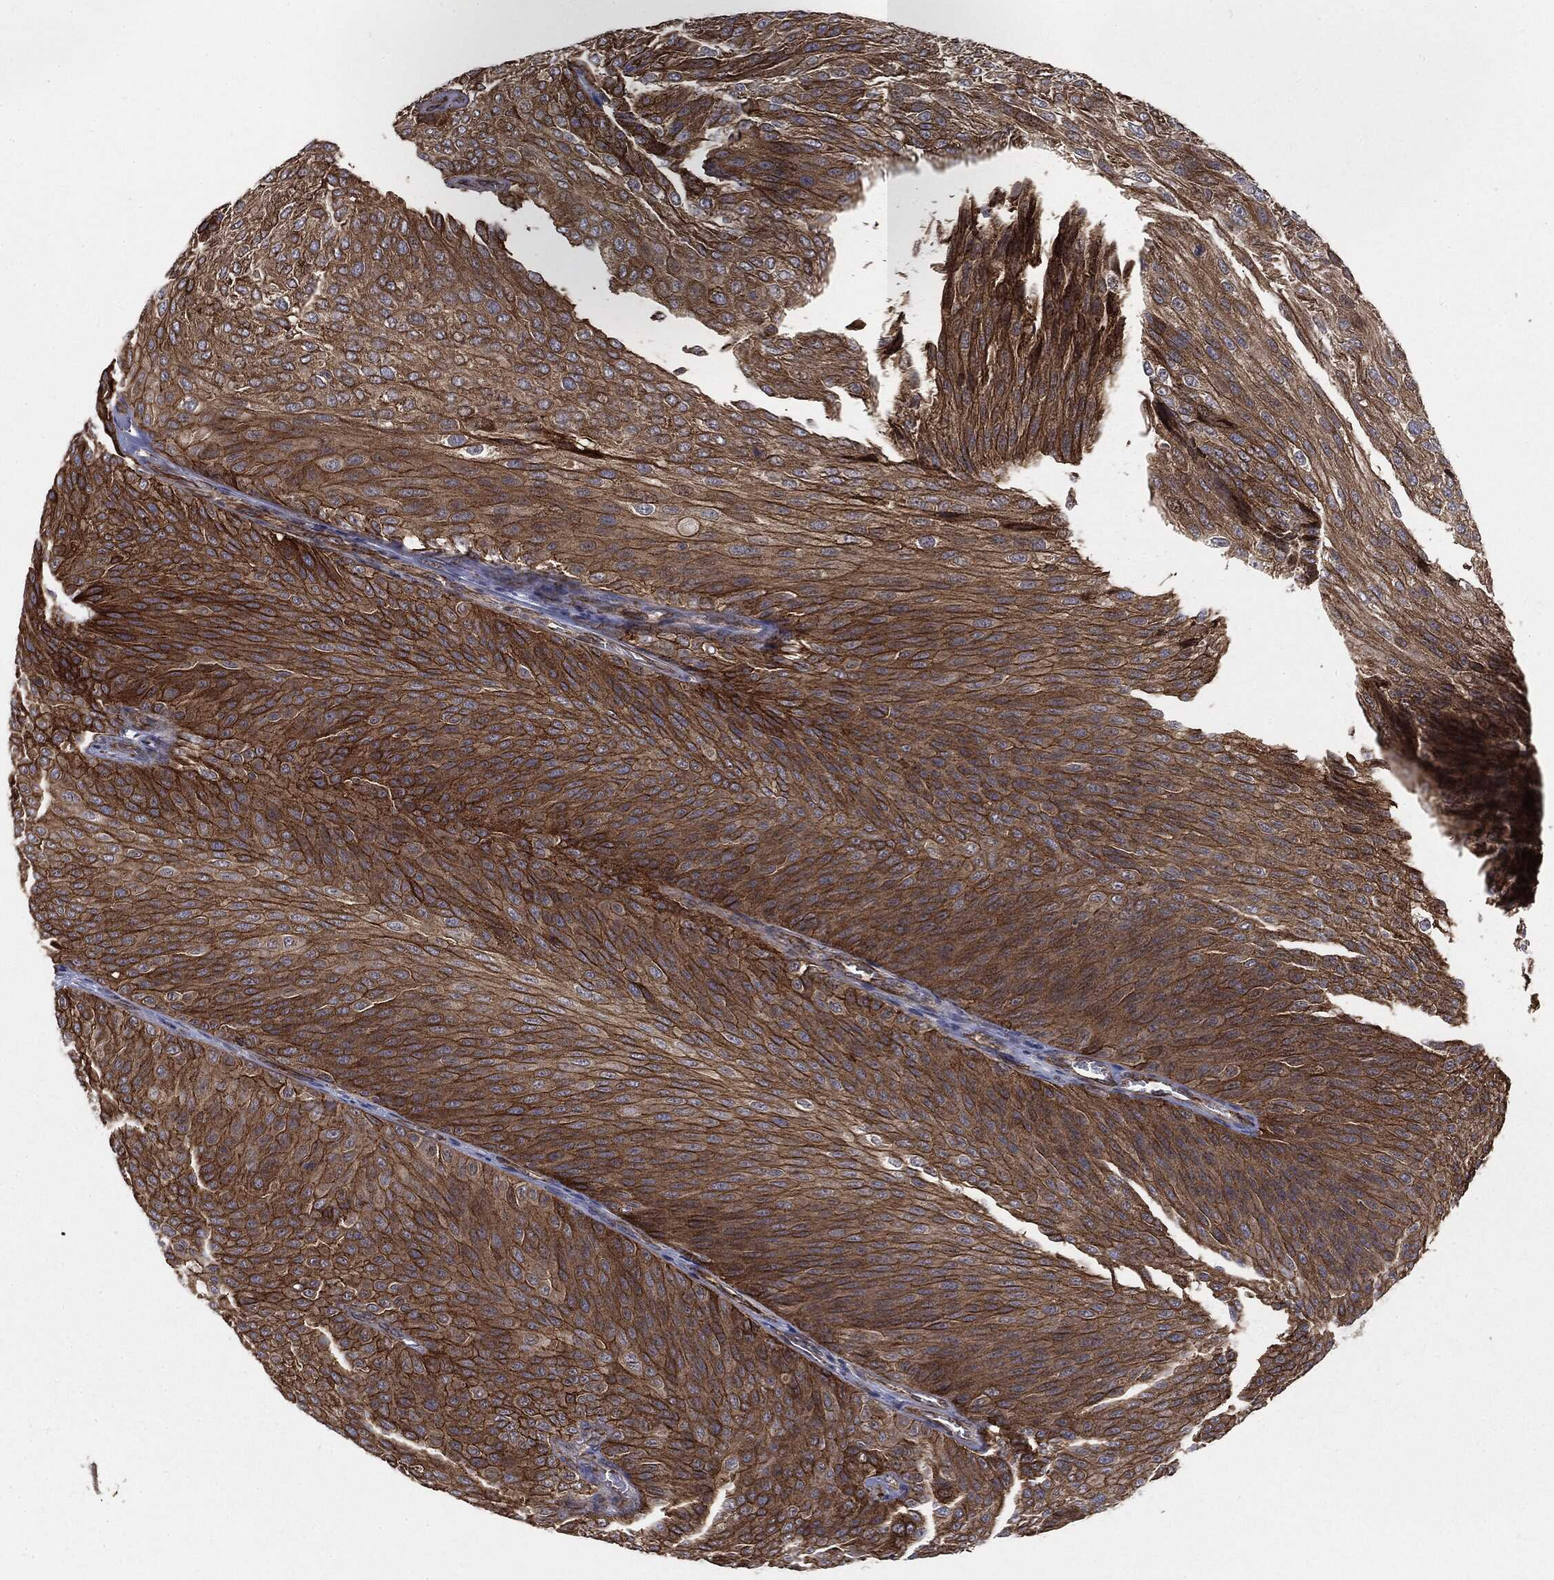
{"staining": {"intensity": "strong", "quantity": "25%-75%", "location": "cytoplasmic/membranous"}, "tissue": "urothelial cancer", "cell_type": "Tumor cells", "image_type": "cancer", "snomed": [{"axis": "morphology", "description": "Urothelial carcinoma, Low grade"}, {"axis": "topography", "description": "Ureter, NOS"}, {"axis": "topography", "description": "Urinary bladder"}], "caption": "A high amount of strong cytoplasmic/membranous expression is appreciated in approximately 25%-75% of tumor cells in urothelial carcinoma (low-grade) tissue.", "gene": "CYLD", "patient": {"sex": "male", "age": 78}}